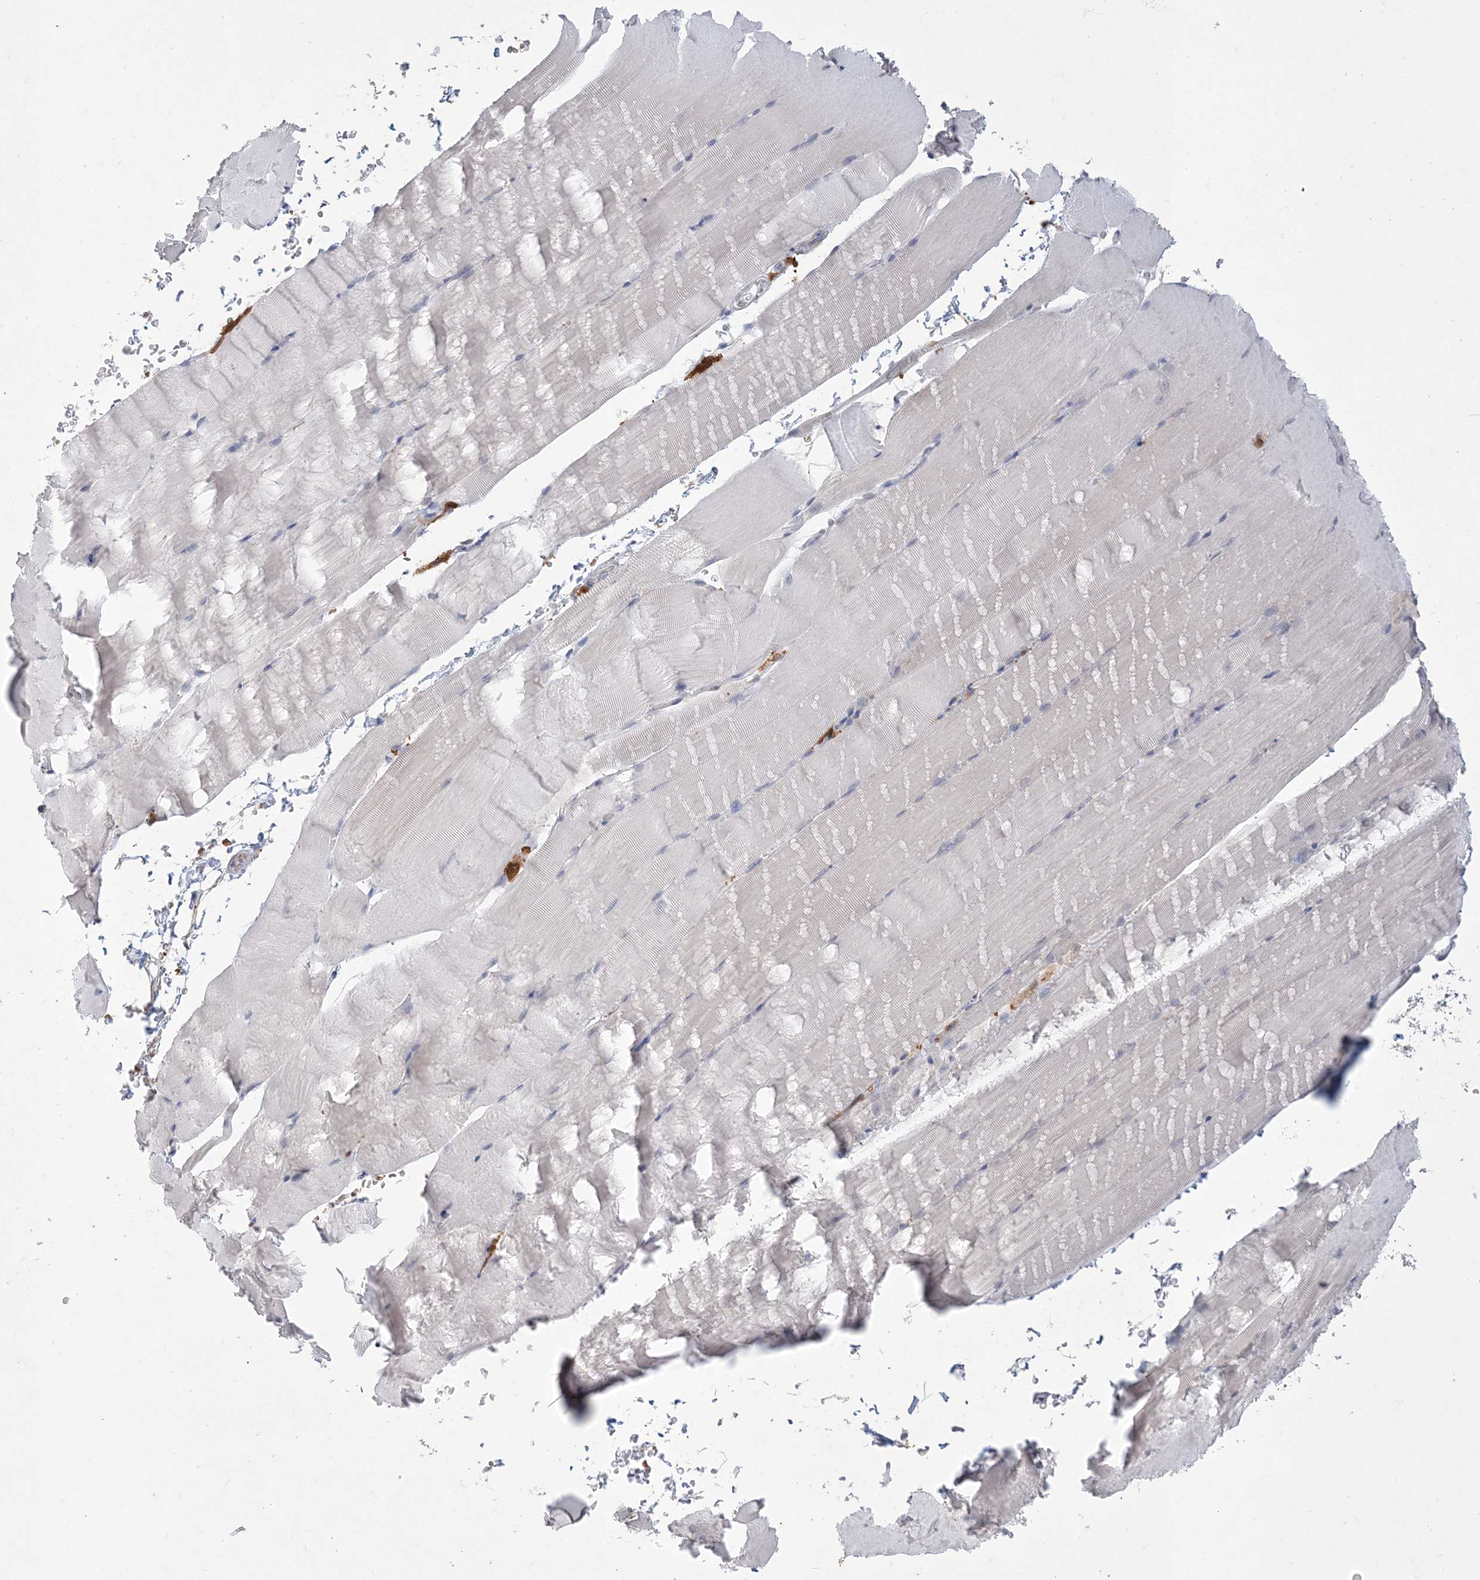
{"staining": {"intensity": "negative", "quantity": "none", "location": "none"}, "tissue": "skeletal muscle", "cell_type": "Myocytes", "image_type": "normal", "snomed": [{"axis": "morphology", "description": "Normal tissue, NOS"}, {"axis": "topography", "description": "Skeletal muscle"}, {"axis": "topography", "description": "Parathyroid gland"}], "caption": "Immunohistochemical staining of benign skeletal muscle exhibits no significant positivity in myocytes.", "gene": "TSPEAR", "patient": {"sex": "female", "age": 37}}